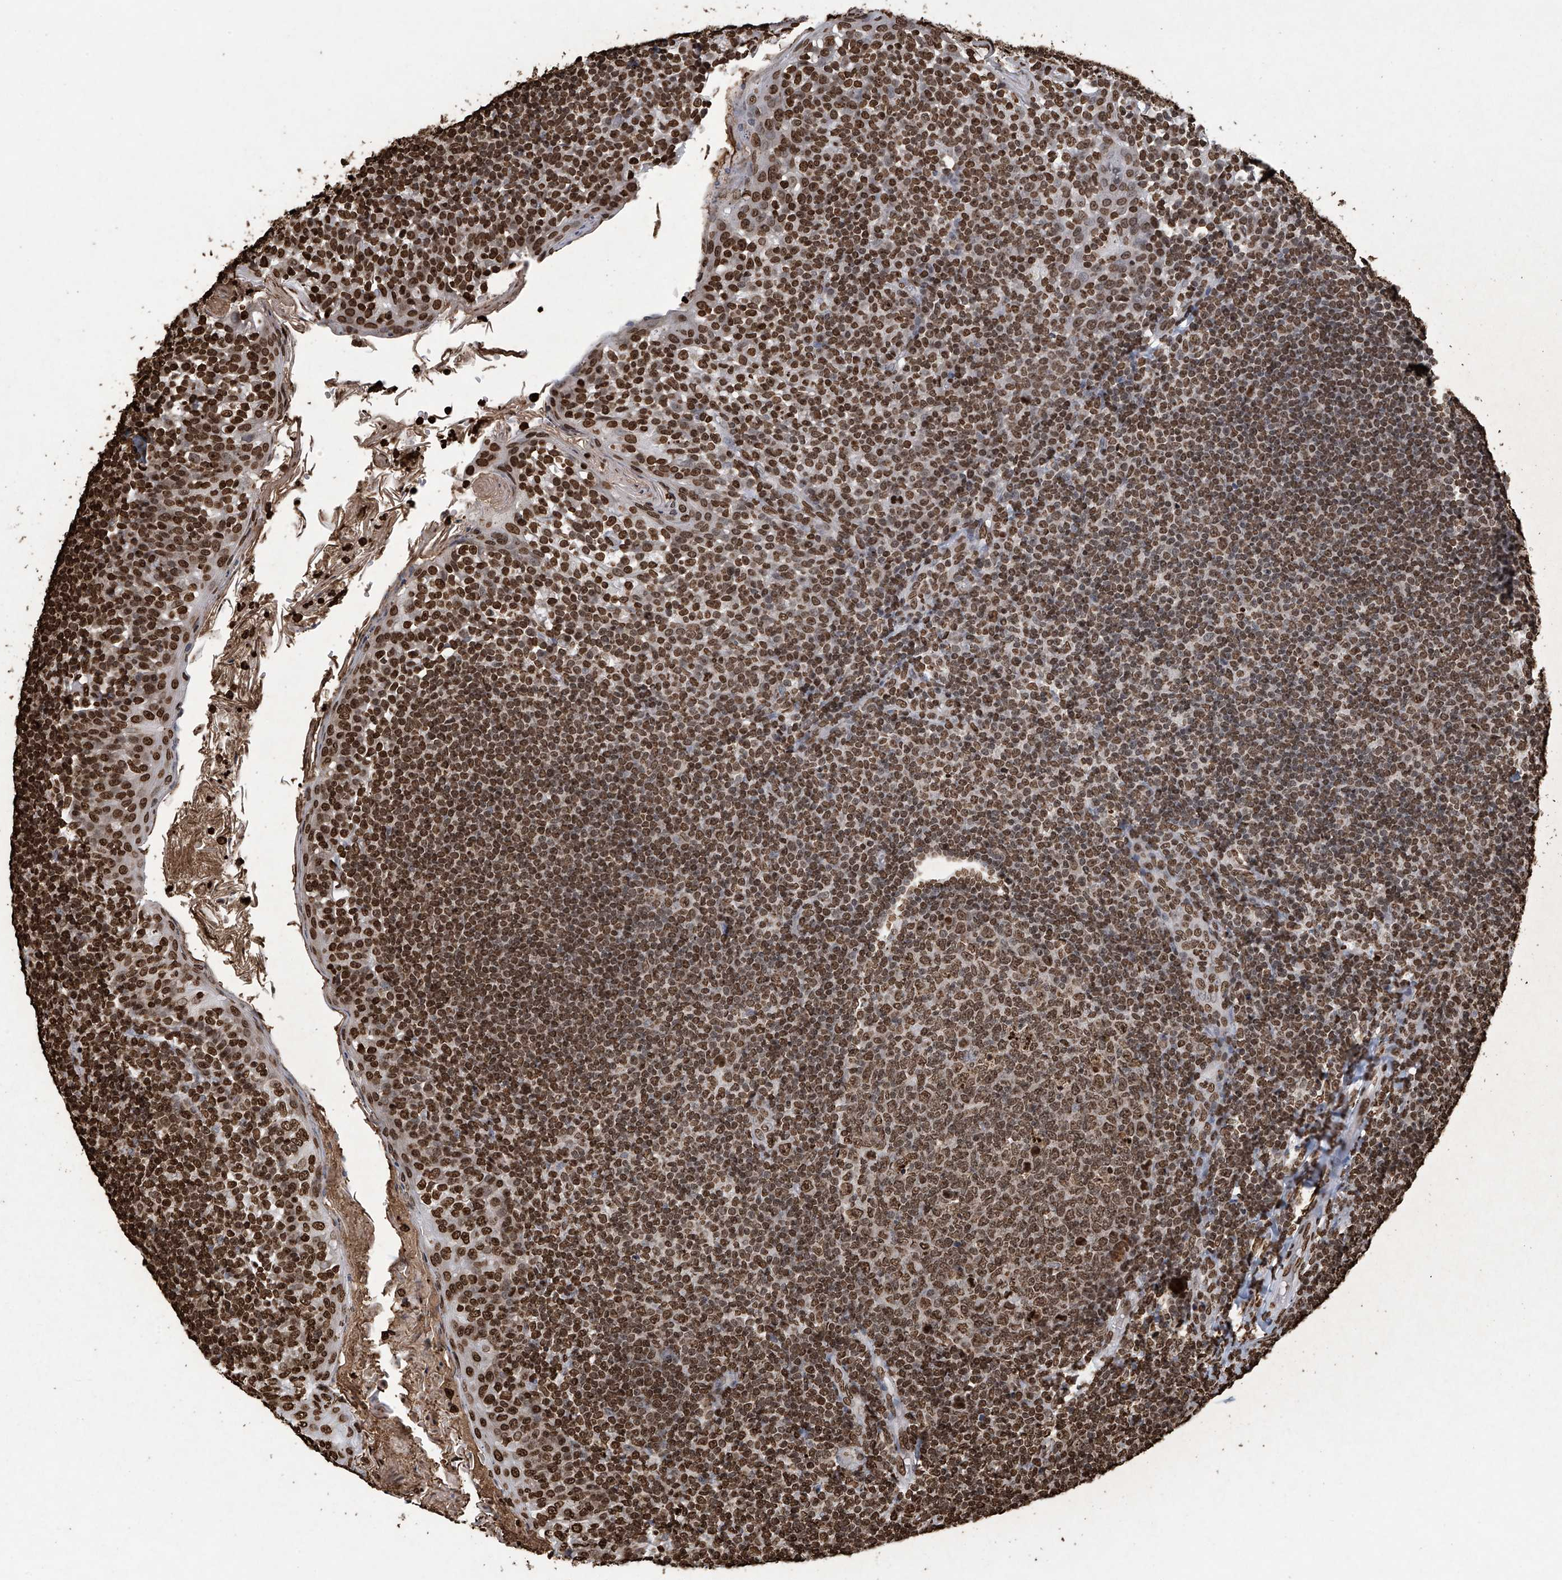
{"staining": {"intensity": "moderate", "quantity": ">75%", "location": "nuclear"}, "tissue": "tonsil", "cell_type": "Germinal center cells", "image_type": "normal", "snomed": [{"axis": "morphology", "description": "Normal tissue, NOS"}, {"axis": "topography", "description": "Tonsil"}], "caption": "High-magnification brightfield microscopy of benign tonsil stained with DAB (brown) and counterstained with hematoxylin (blue). germinal center cells exhibit moderate nuclear positivity is identified in about>75% of cells. Using DAB (brown) and hematoxylin (blue) stains, captured at high magnification using brightfield microscopy.", "gene": "H3", "patient": {"sex": "female", "age": 19}}